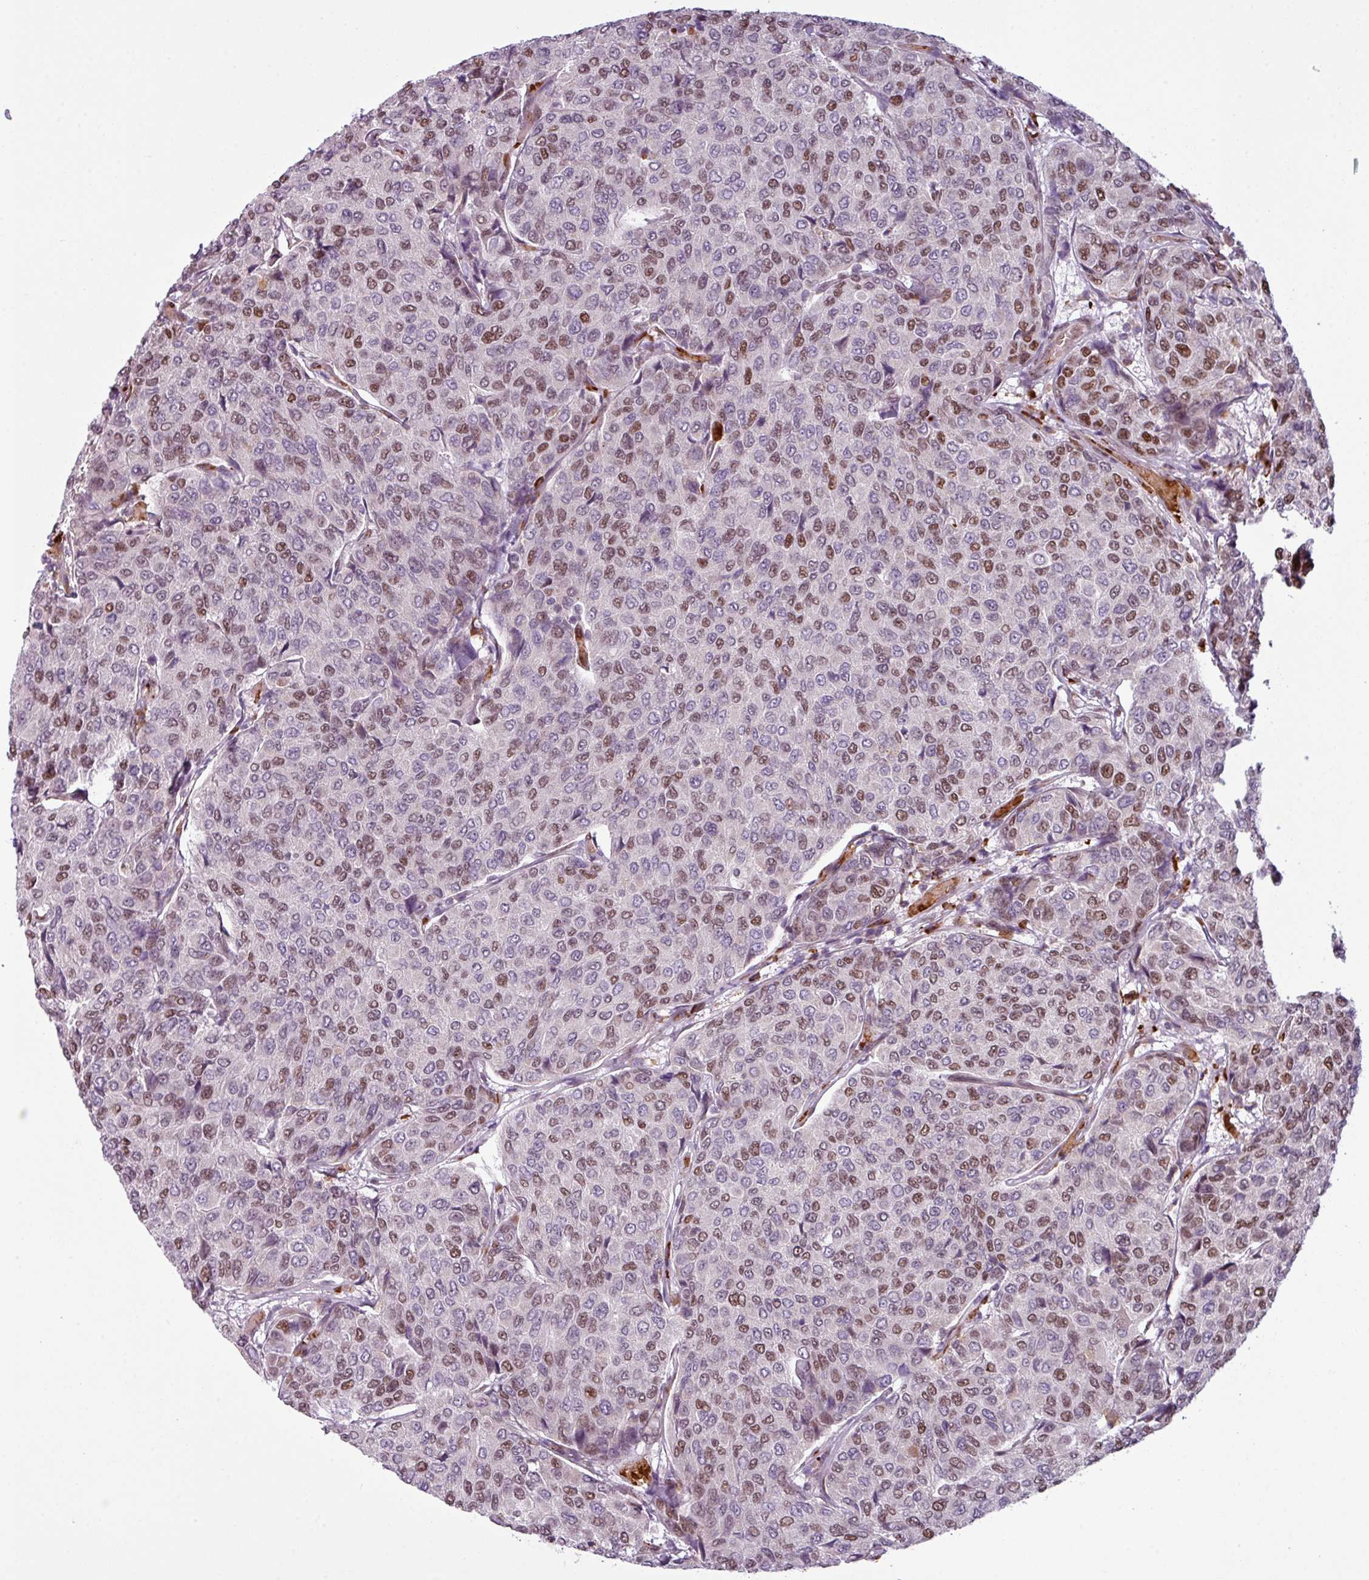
{"staining": {"intensity": "moderate", "quantity": "25%-75%", "location": "nuclear"}, "tissue": "breast cancer", "cell_type": "Tumor cells", "image_type": "cancer", "snomed": [{"axis": "morphology", "description": "Duct carcinoma"}, {"axis": "topography", "description": "Breast"}], "caption": "Brown immunohistochemical staining in human breast infiltrating ductal carcinoma exhibits moderate nuclear positivity in approximately 25%-75% of tumor cells. (IHC, brightfield microscopy, high magnification).", "gene": "PRDM5", "patient": {"sex": "female", "age": 55}}